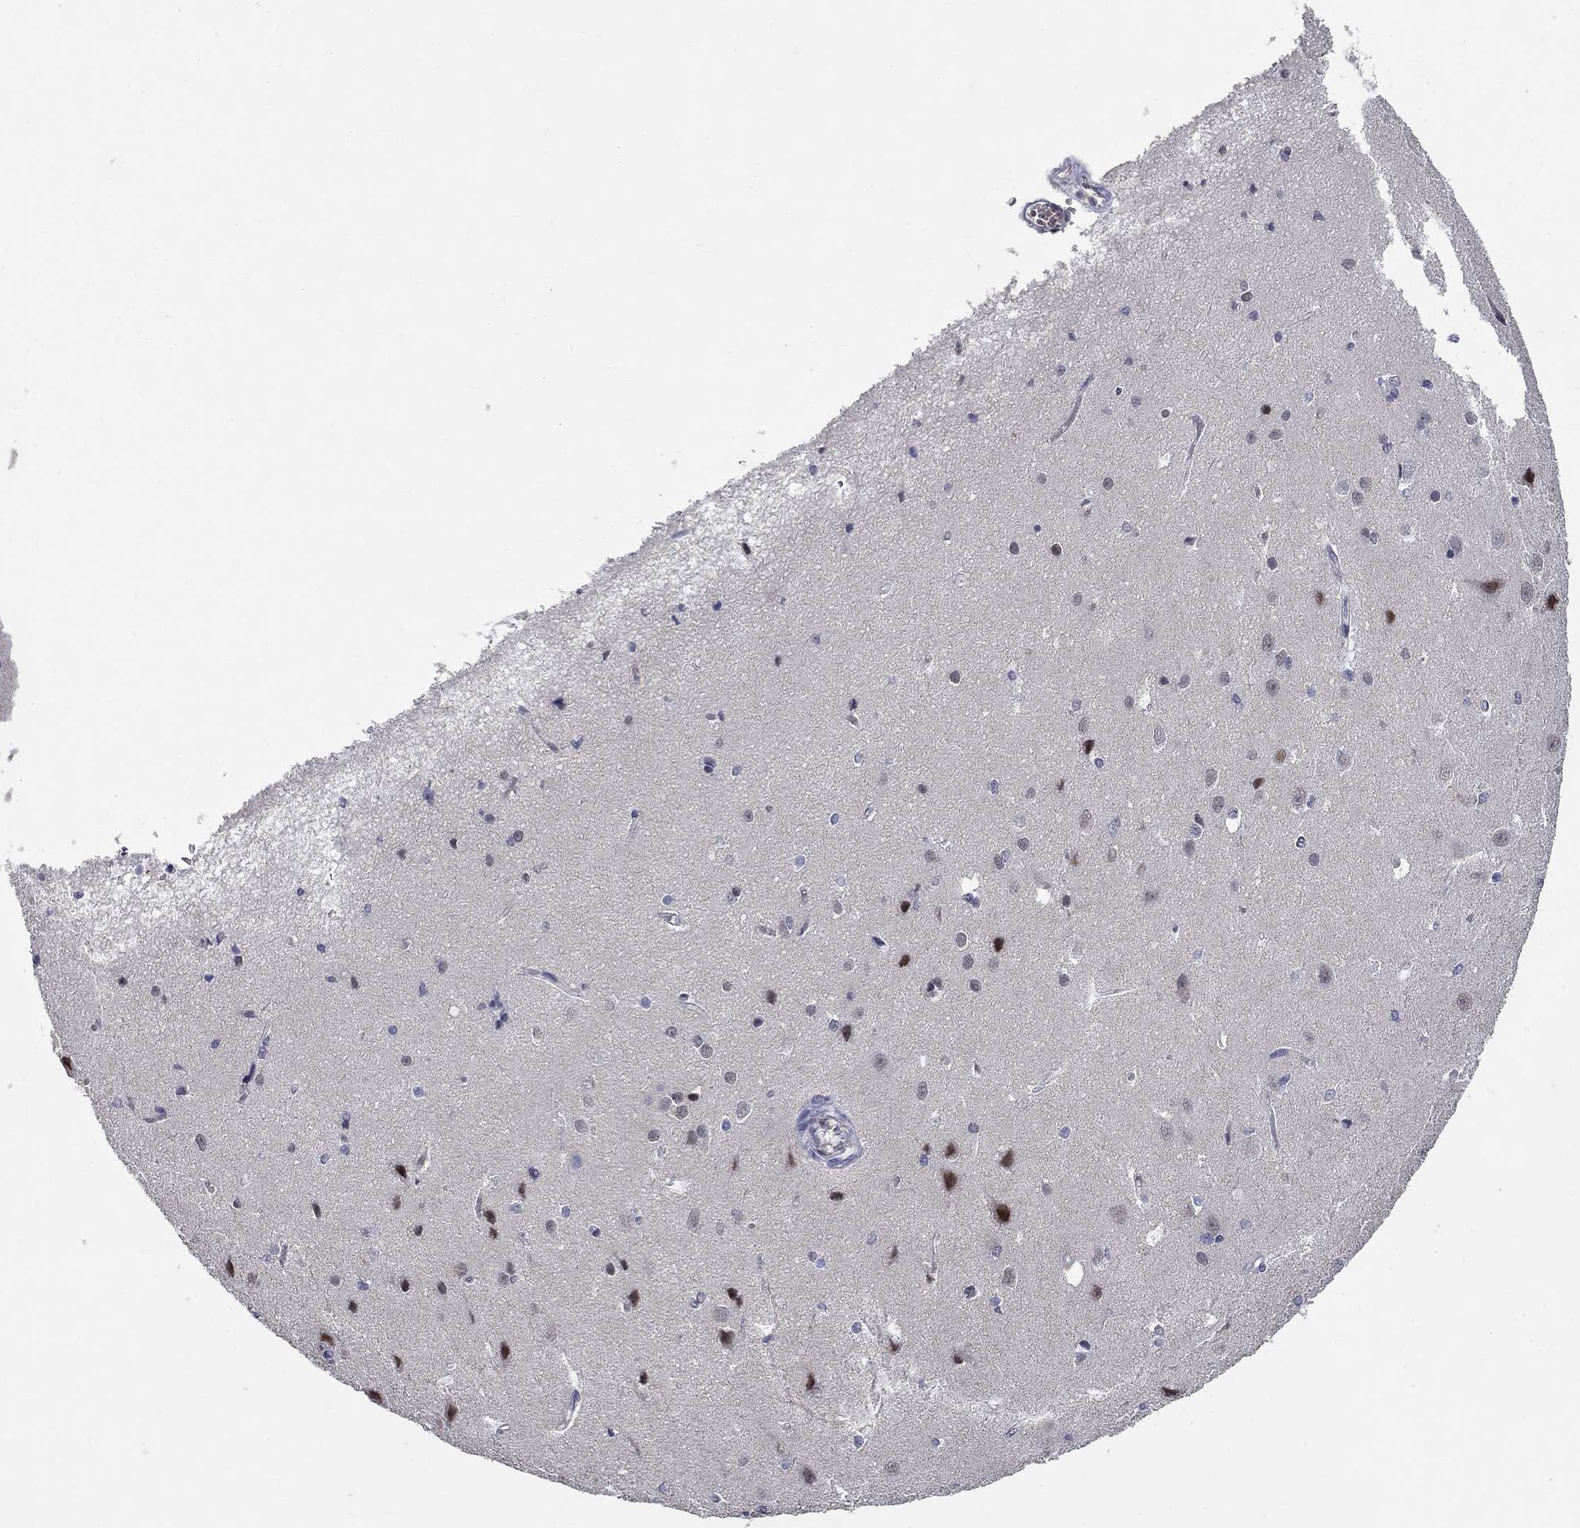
{"staining": {"intensity": "negative", "quantity": "none", "location": "none"}, "tissue": "cerebral cortex", "cell_type": "Endothelial cells", "image_type": "normal", "snomed": [{"axis": "morphology", "description": "Normal tissue, NOS"}, {"axis": "topography", "description": "Cerebral cortex"}], "caption": "Endothelial cells show no significant protein expression in normal cerebral cortex.", "gene": "HTR4", "patient": {"sex": "male", "age": 37}}